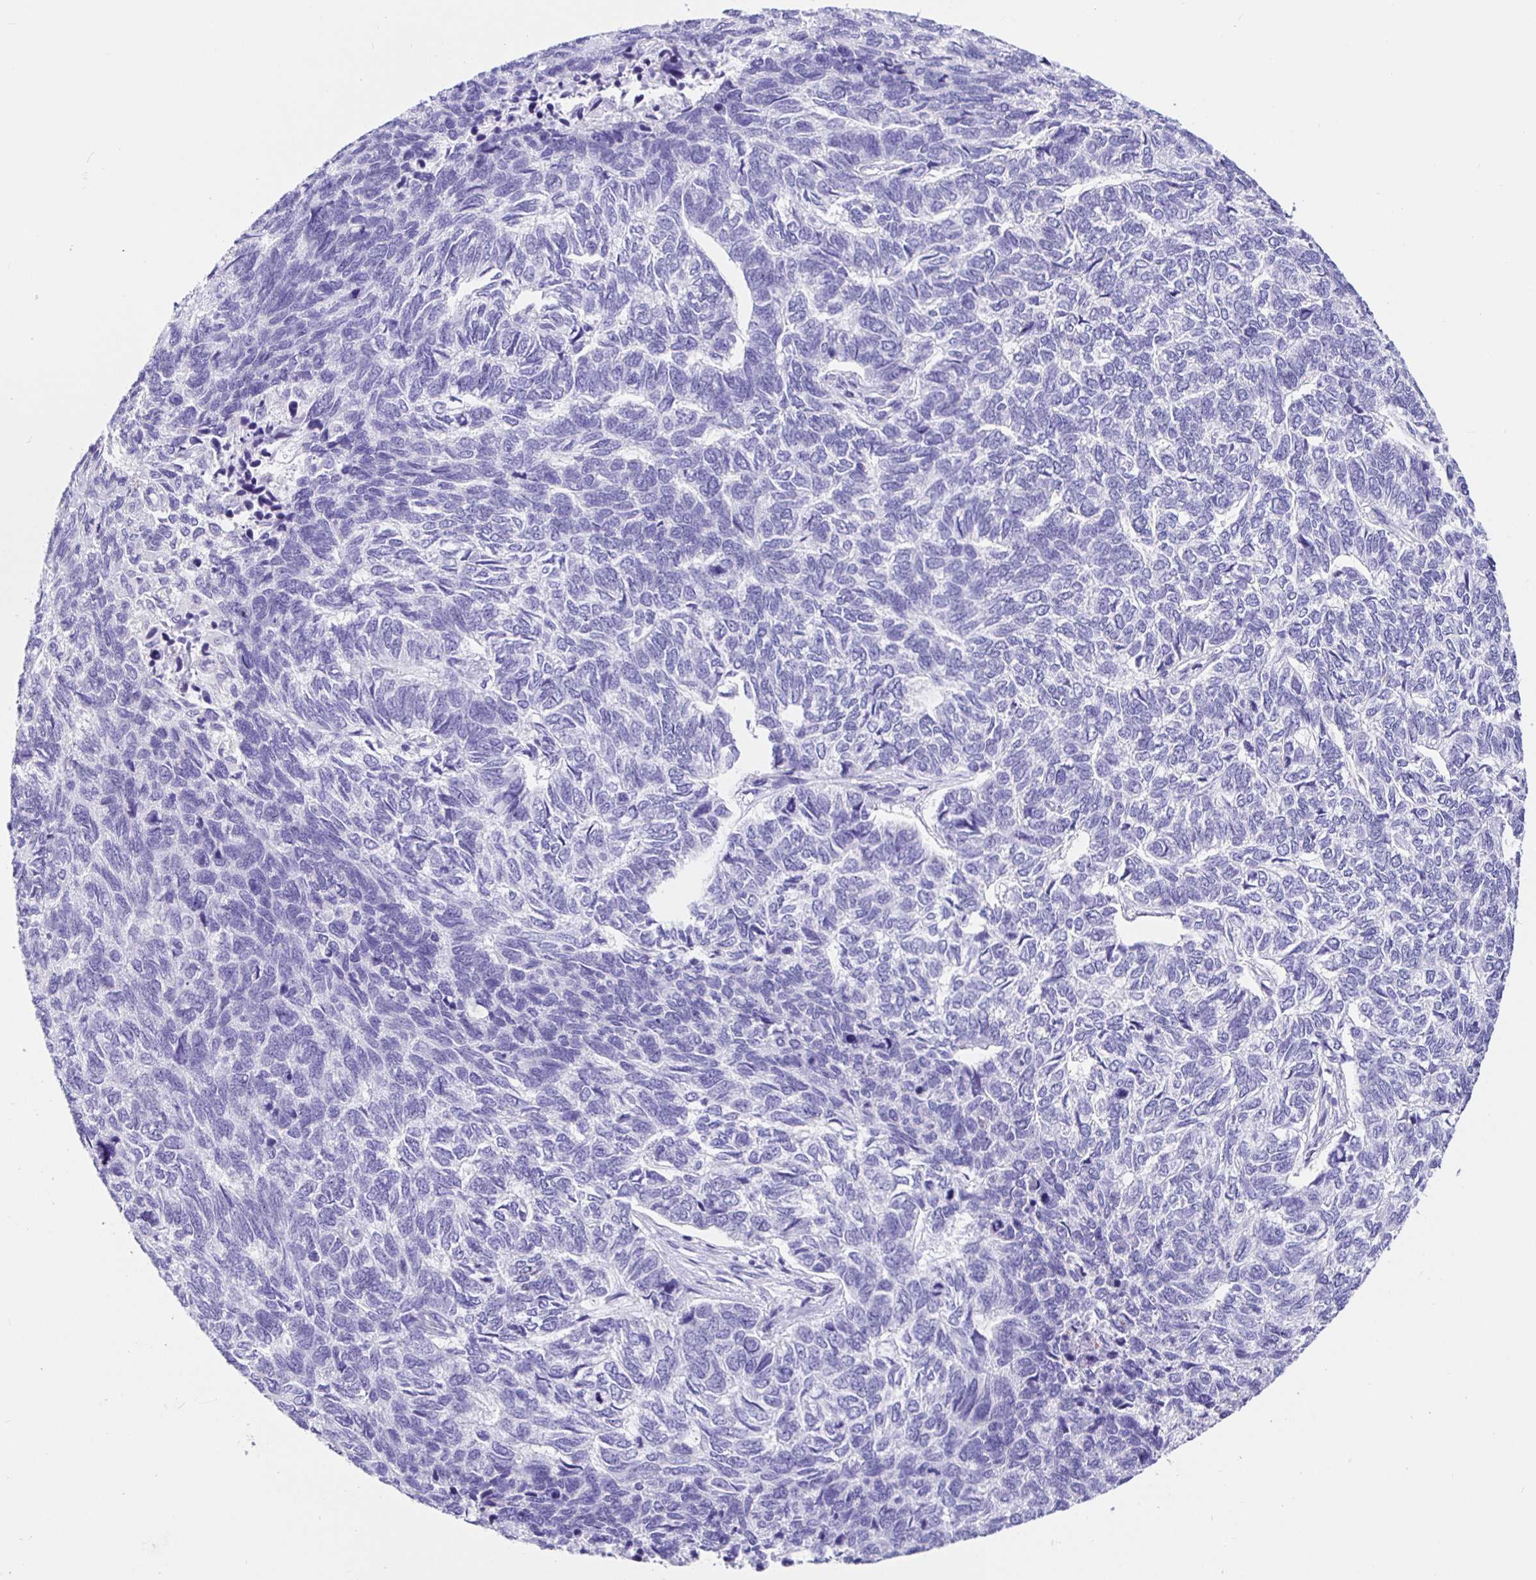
{"staining": {"intensity": "negative", "quantity": "none", "location": "none"}, "tissue": "skin cancer", "cell_type": "Tumor cells", "image_type": "cancer", "snomed": [{"axis": "morphology", "description": "Basal cell carcinoma"}, {"axis": "topography", "description": "Skin"}], "caption": "IHC of skin cancer (basal cell carcinoma) demonstrates no staining in tumor cells. The staining was performed using DAB (3,3'-diaminobenzidine) to visualize the protein expression in brown, while the nuclei were stained in blue with hematoxylin (Magnification: 20x).", "gene": "PRAMEF19", "patient": {"sex": "female", "age": 65}}